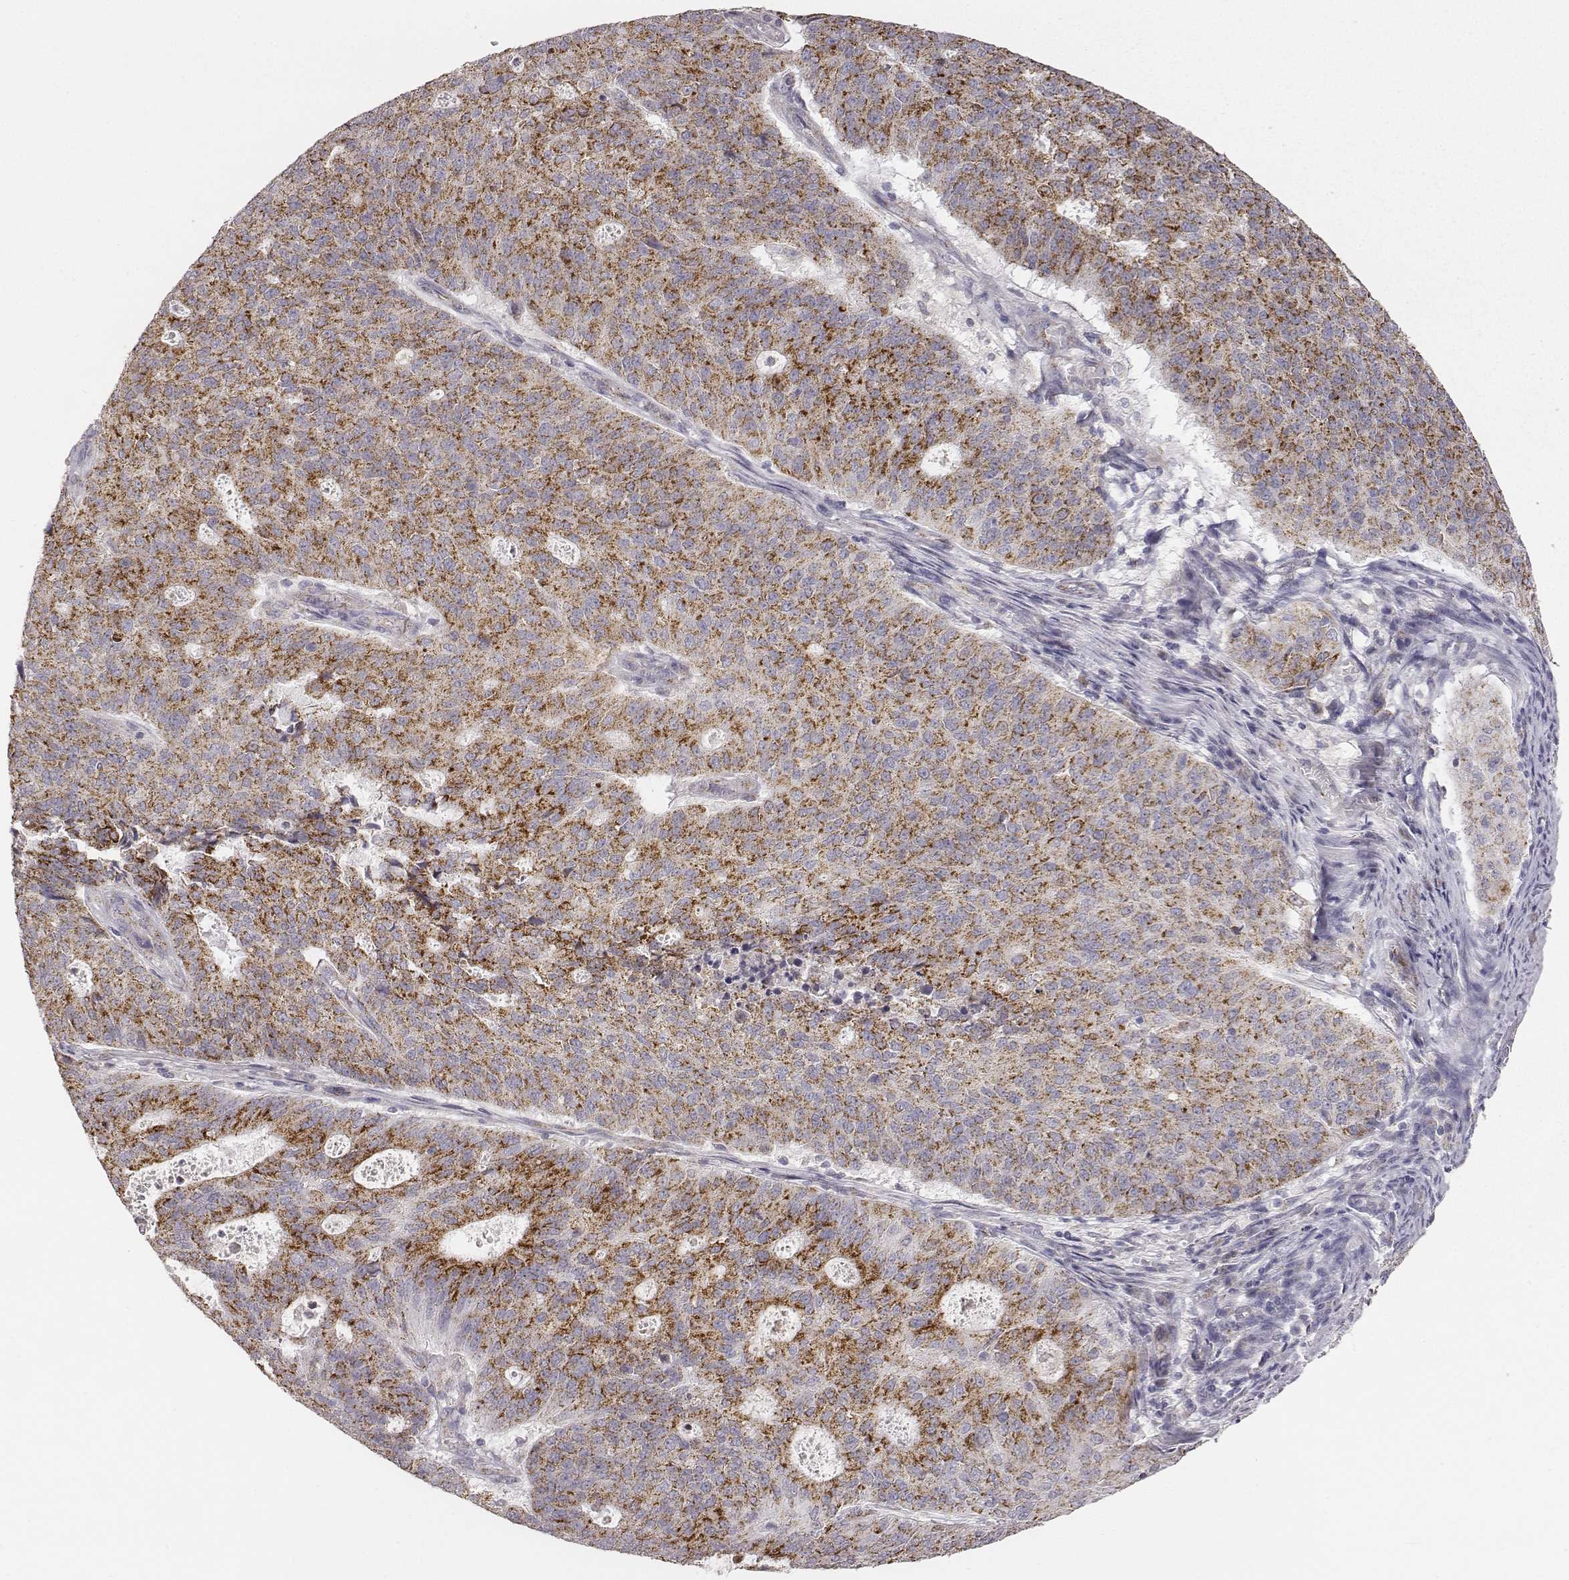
{"staining": {"intensity": "moderate", "quantity": ">75%", "location": "cytoplasmic/membranous"}, "tissue": "endometrial cancer", "cell_type": "Tumor cells", "image_type": "cancer", "snomed": [{"axis": "morphology", "description": "Adenocarcinoma, NOS"}, {"axis": "topography", "description": "Endometrium"}], "caption": "Human adenocarcinoma (endometrial) stained with a protein marker shows moderate staining in tumor cells.", "gene": "ABCD3", "patient": {"sex": "female", "age": 82}}